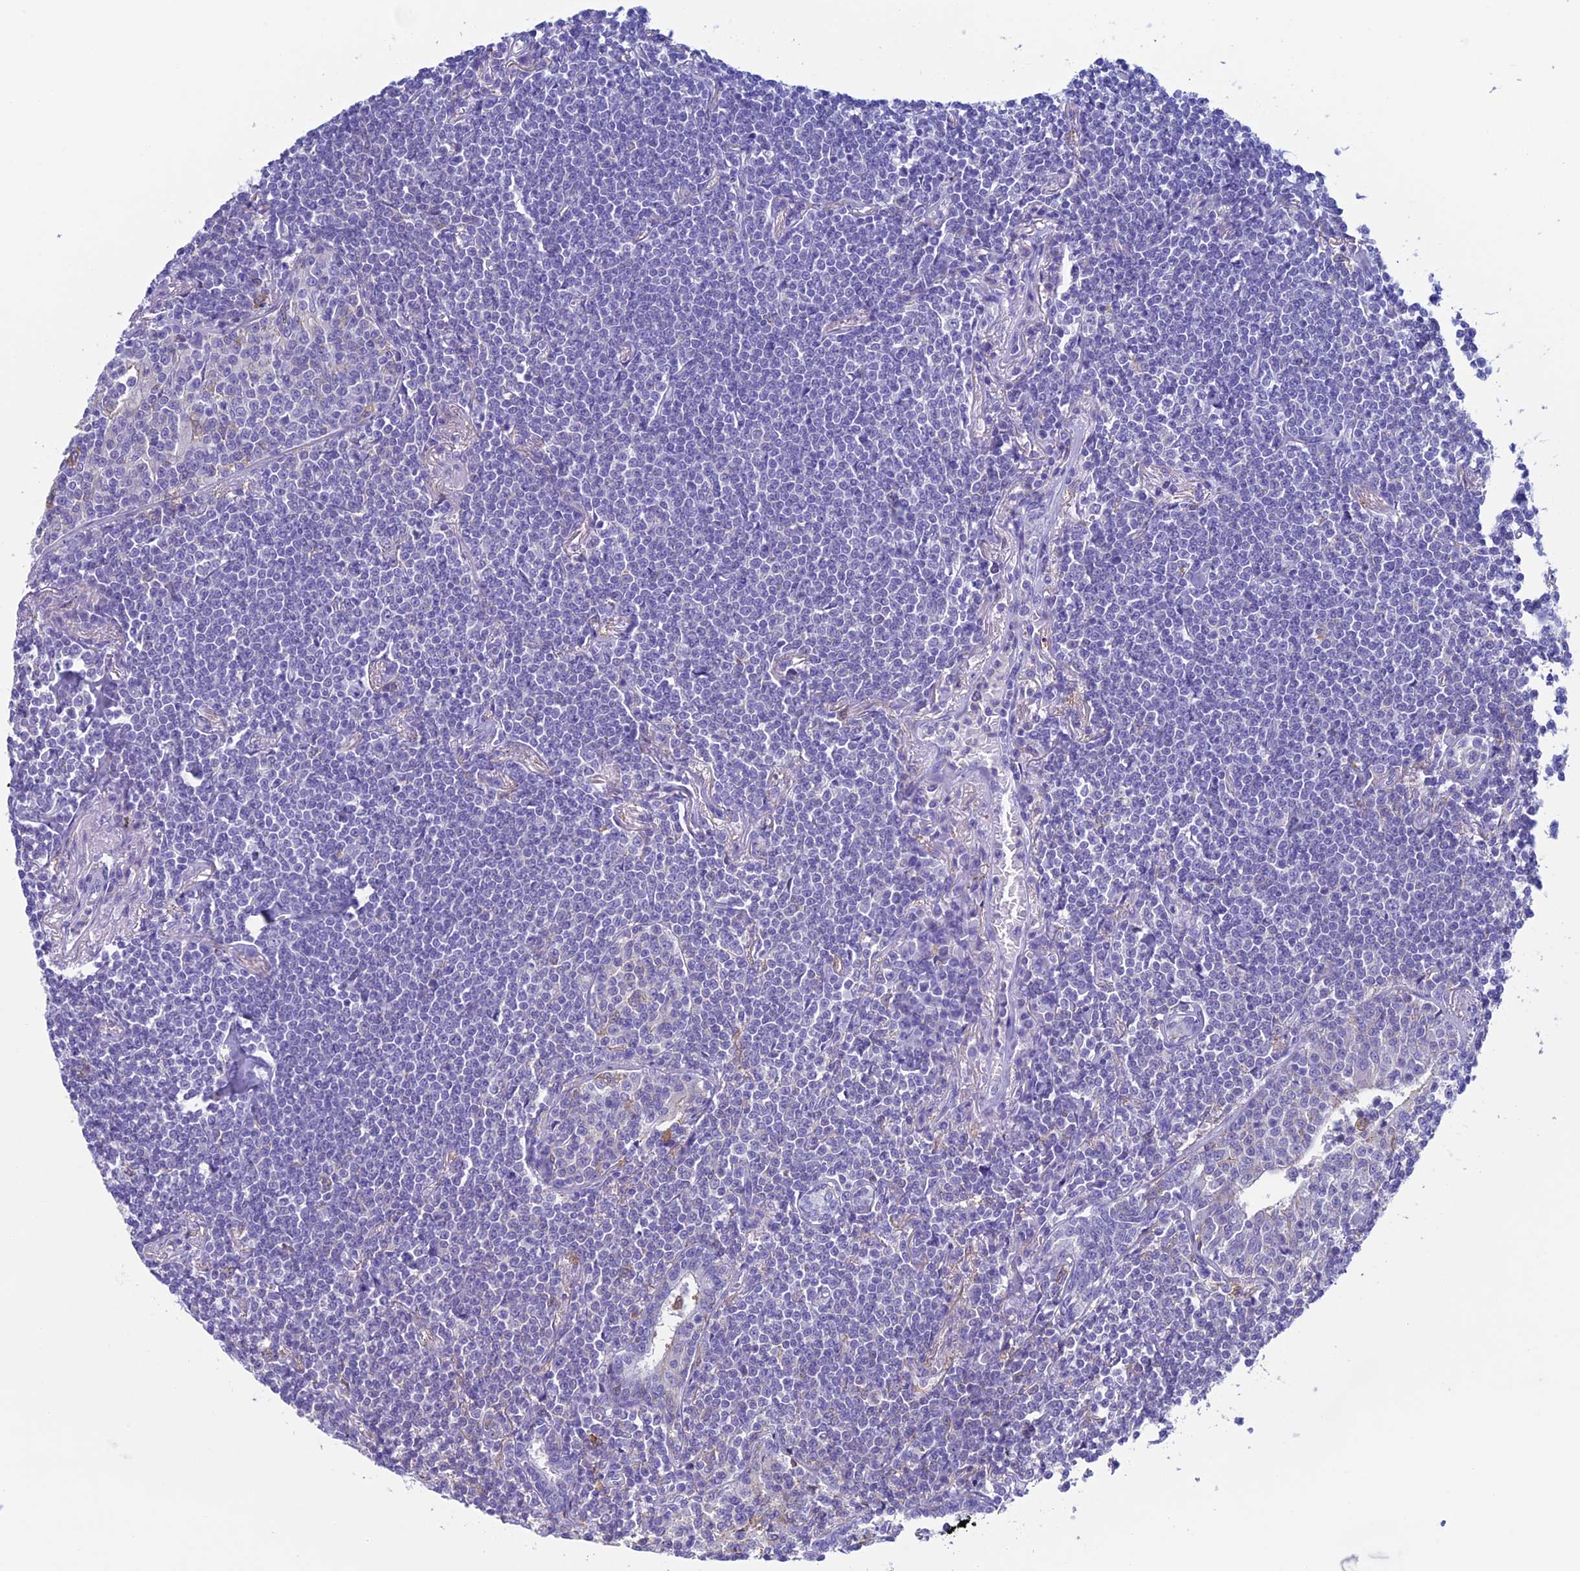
{"staining": {"intensity": "negative", "quantity": "none", "location": "none"}, "tissue": "lymphoma", "cell_type": "Tumor cells", "image_type": "cancer", "snomed": [{"axis": "morphology", "description": "Malignant lymphoma, non-Hodgkin's type, Low grade"}, {"axis": "topography", "description": "Lung"}], "caption": "There is no significant expression in tumor cells of low-grade malignant lymphoma, non-Hodgkin's type.", "gene": "KCNK17", "patient": {"sex": "female", "age": 71}}